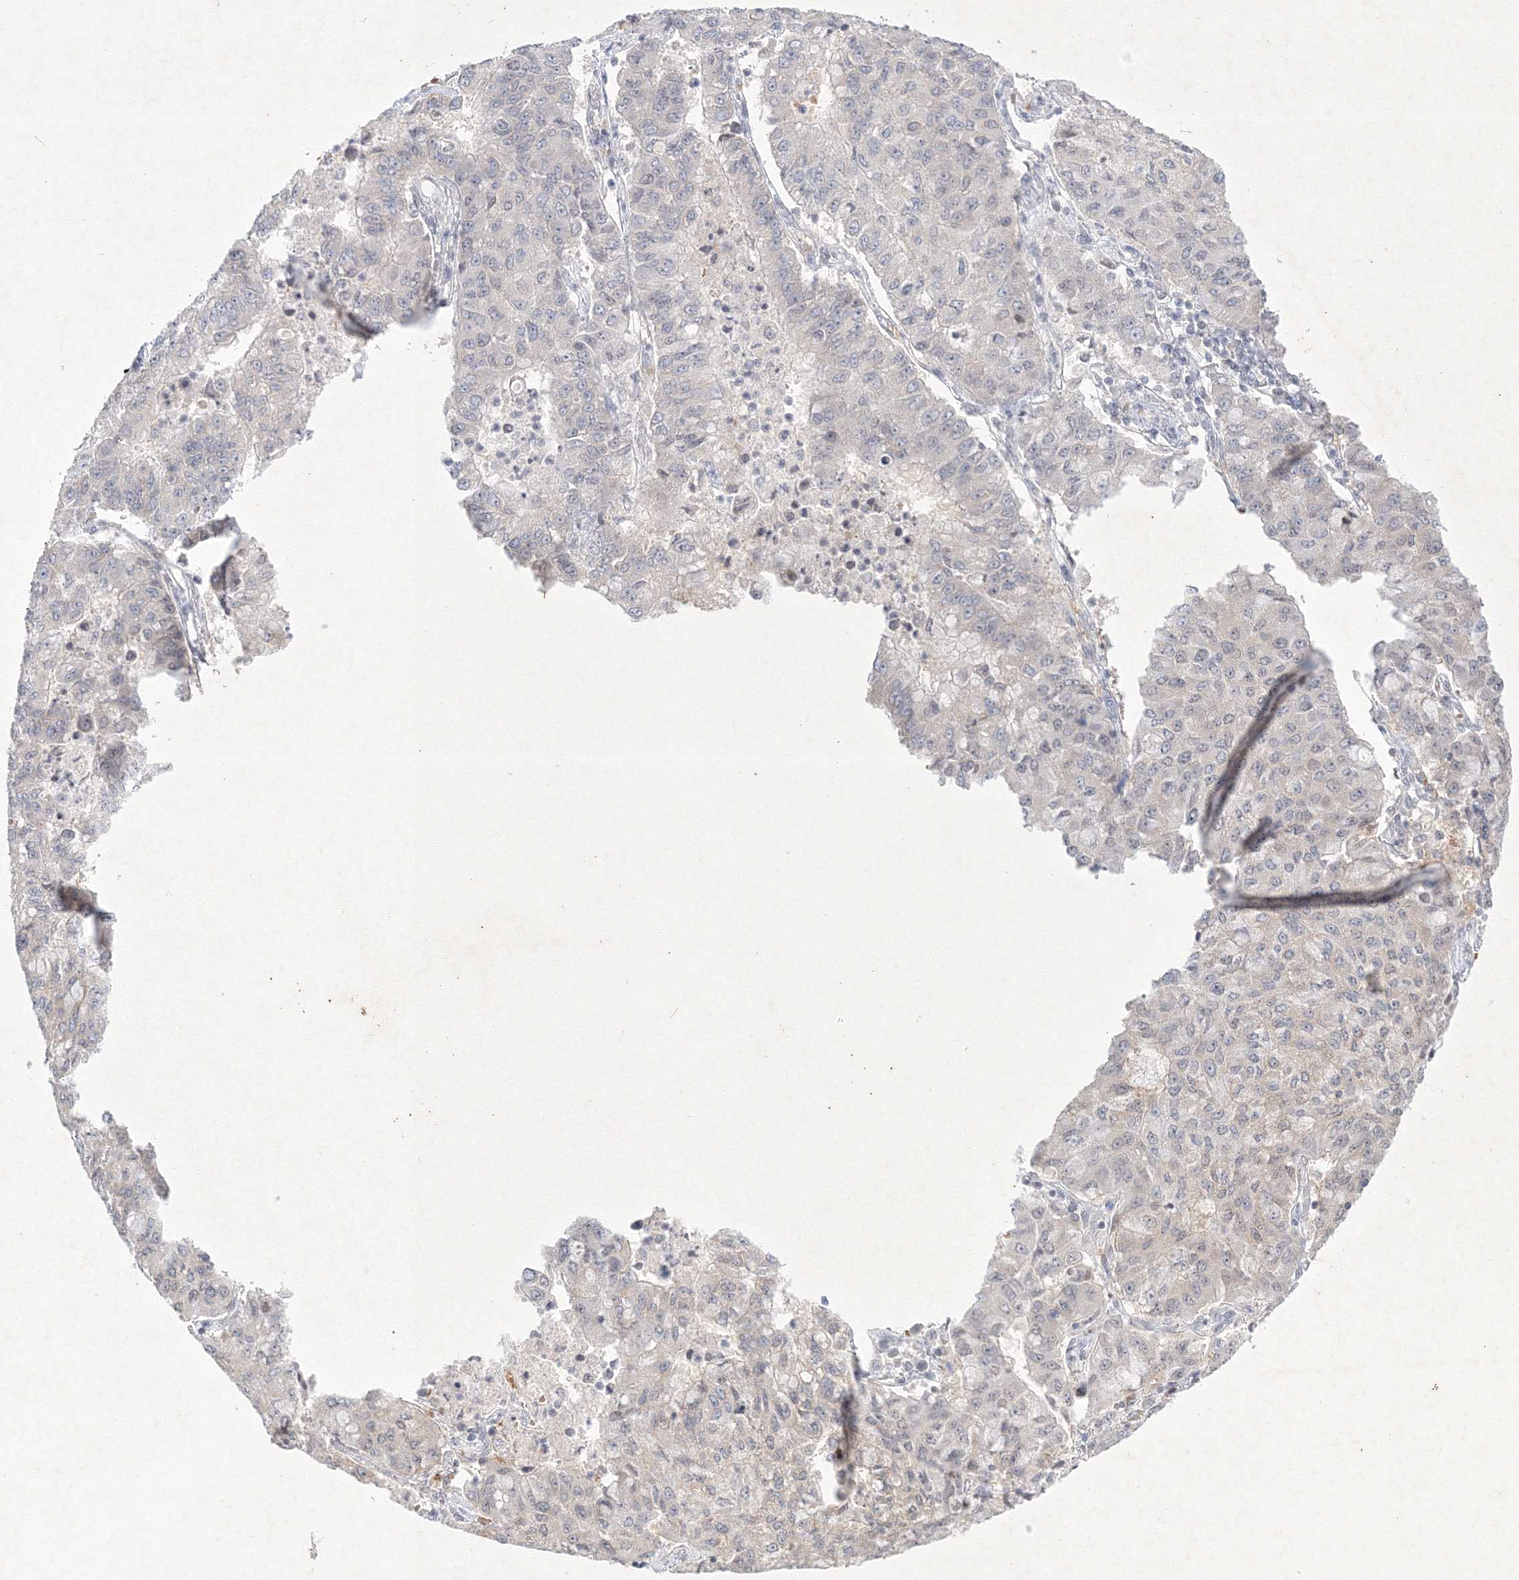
{"staining": {"intensity": "negative", "quantity": "none", "location": "none"}, "tissue": "lung cancer", "cell_type": "Tumor cells", "image_type": "cancer", "snomed": [{"axis": "morphology", "description": "Squamous cell carcinoma, NOS"}, {"axis": "topography", "description": "Lung"}], "caption": "Micrograph shows no significant protein positivity in tumor cells of lung squamous cell carcinoma. (Immunohistochemistry, brightfield microscopy, high magnification).", "gene": "NXPE3", "patient": {"sex": "male", "age": 74}}